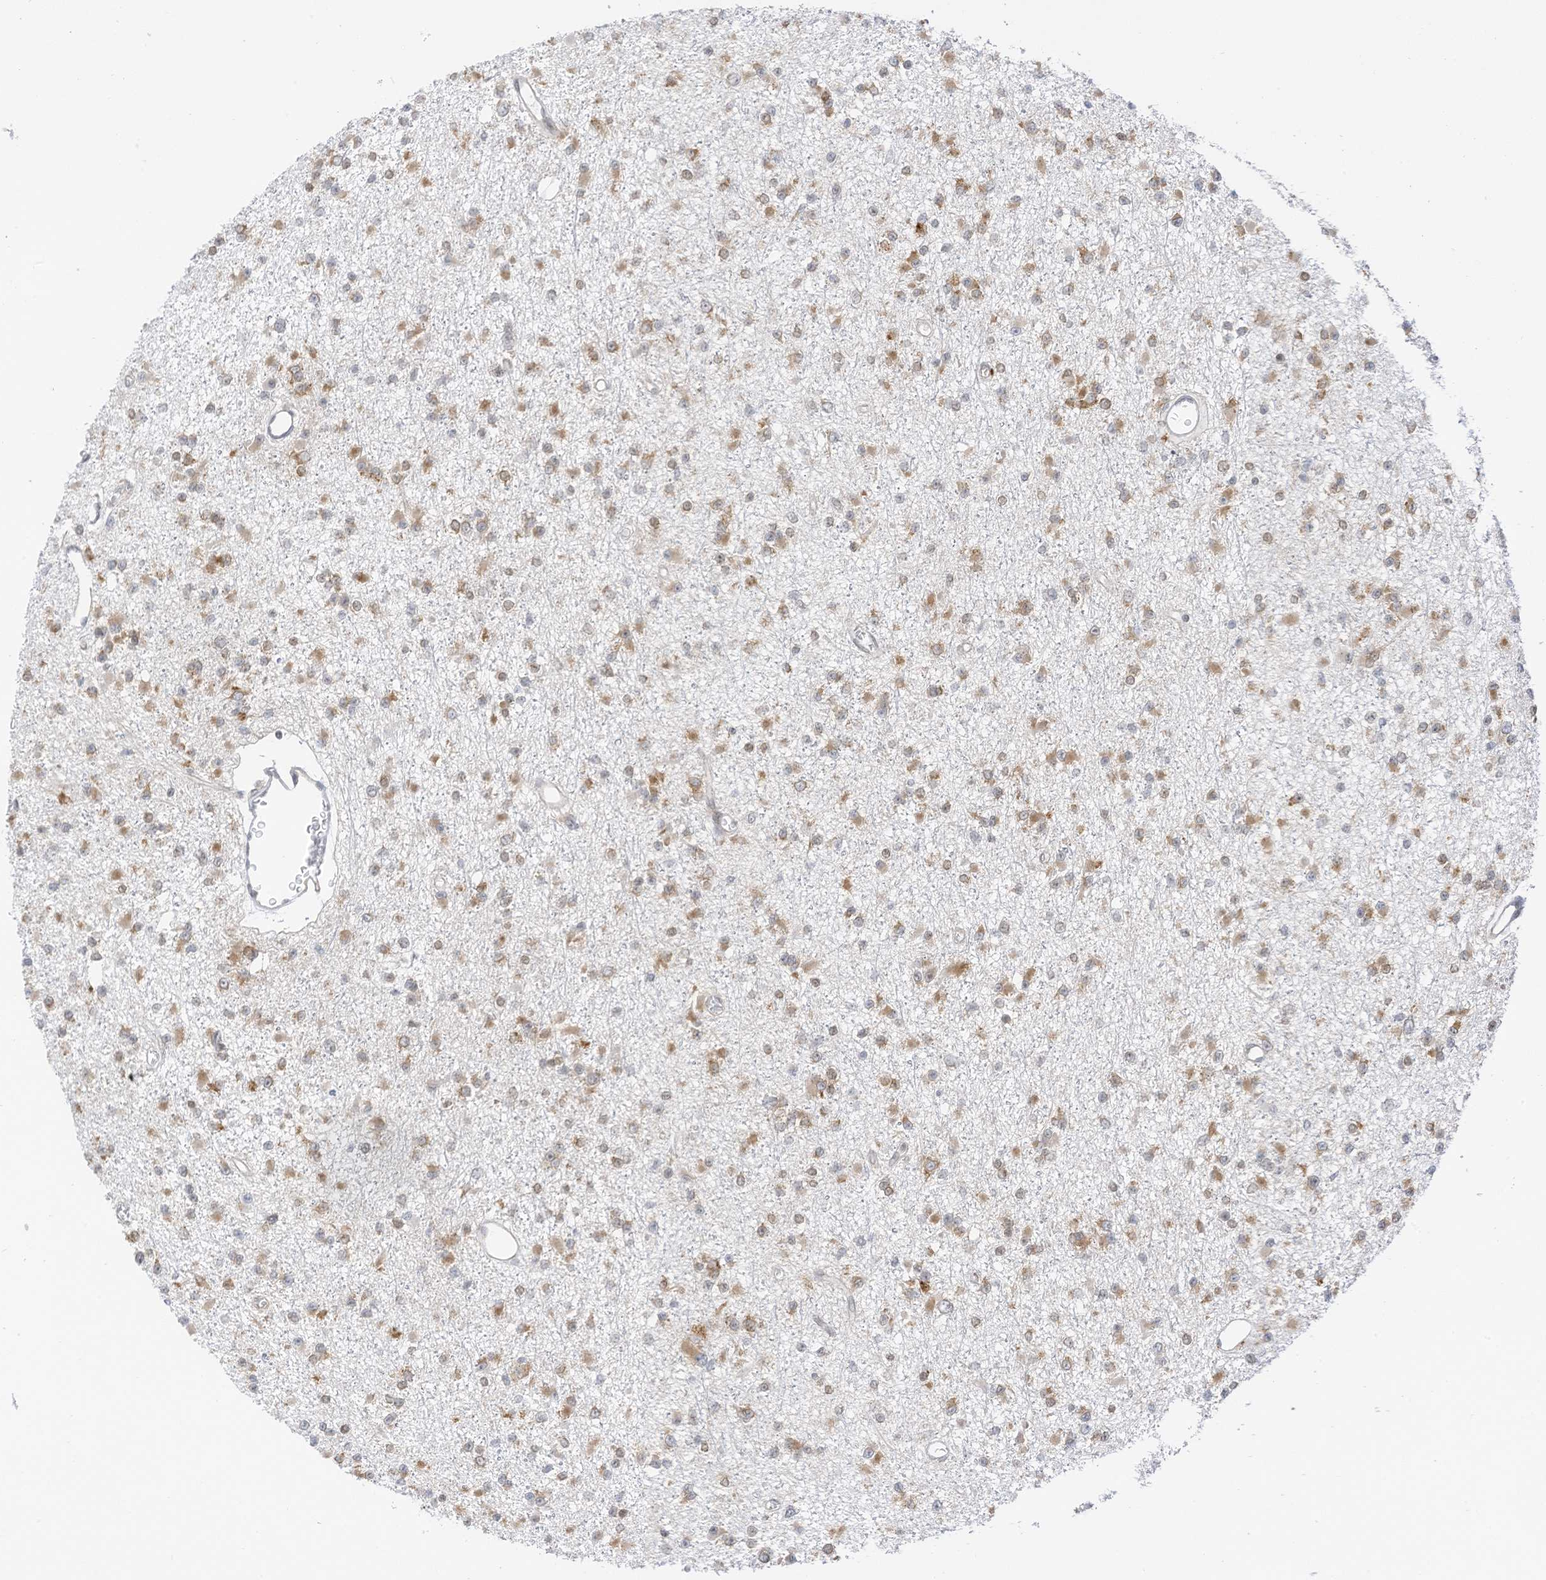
{"staining": {"intensity": "weak", "quantity": "25%-75%", "location": "cytoplasmic/membranous"}, "tissue": "glioma", "cell_type": "Tumor cells", "image_type": "cancer", "snomed": [{"axis": "morphology", "description": "Glioma, malignant, Low grade"}, {"axis": "topography", "description": "Brain"}], "caption": "Glioma tissue displays weak cytoplasmic/membranous staining in about 25%-75% of tumor cells", "gene": "EDF1", "patient": {"sex": "female", "age": 22}}